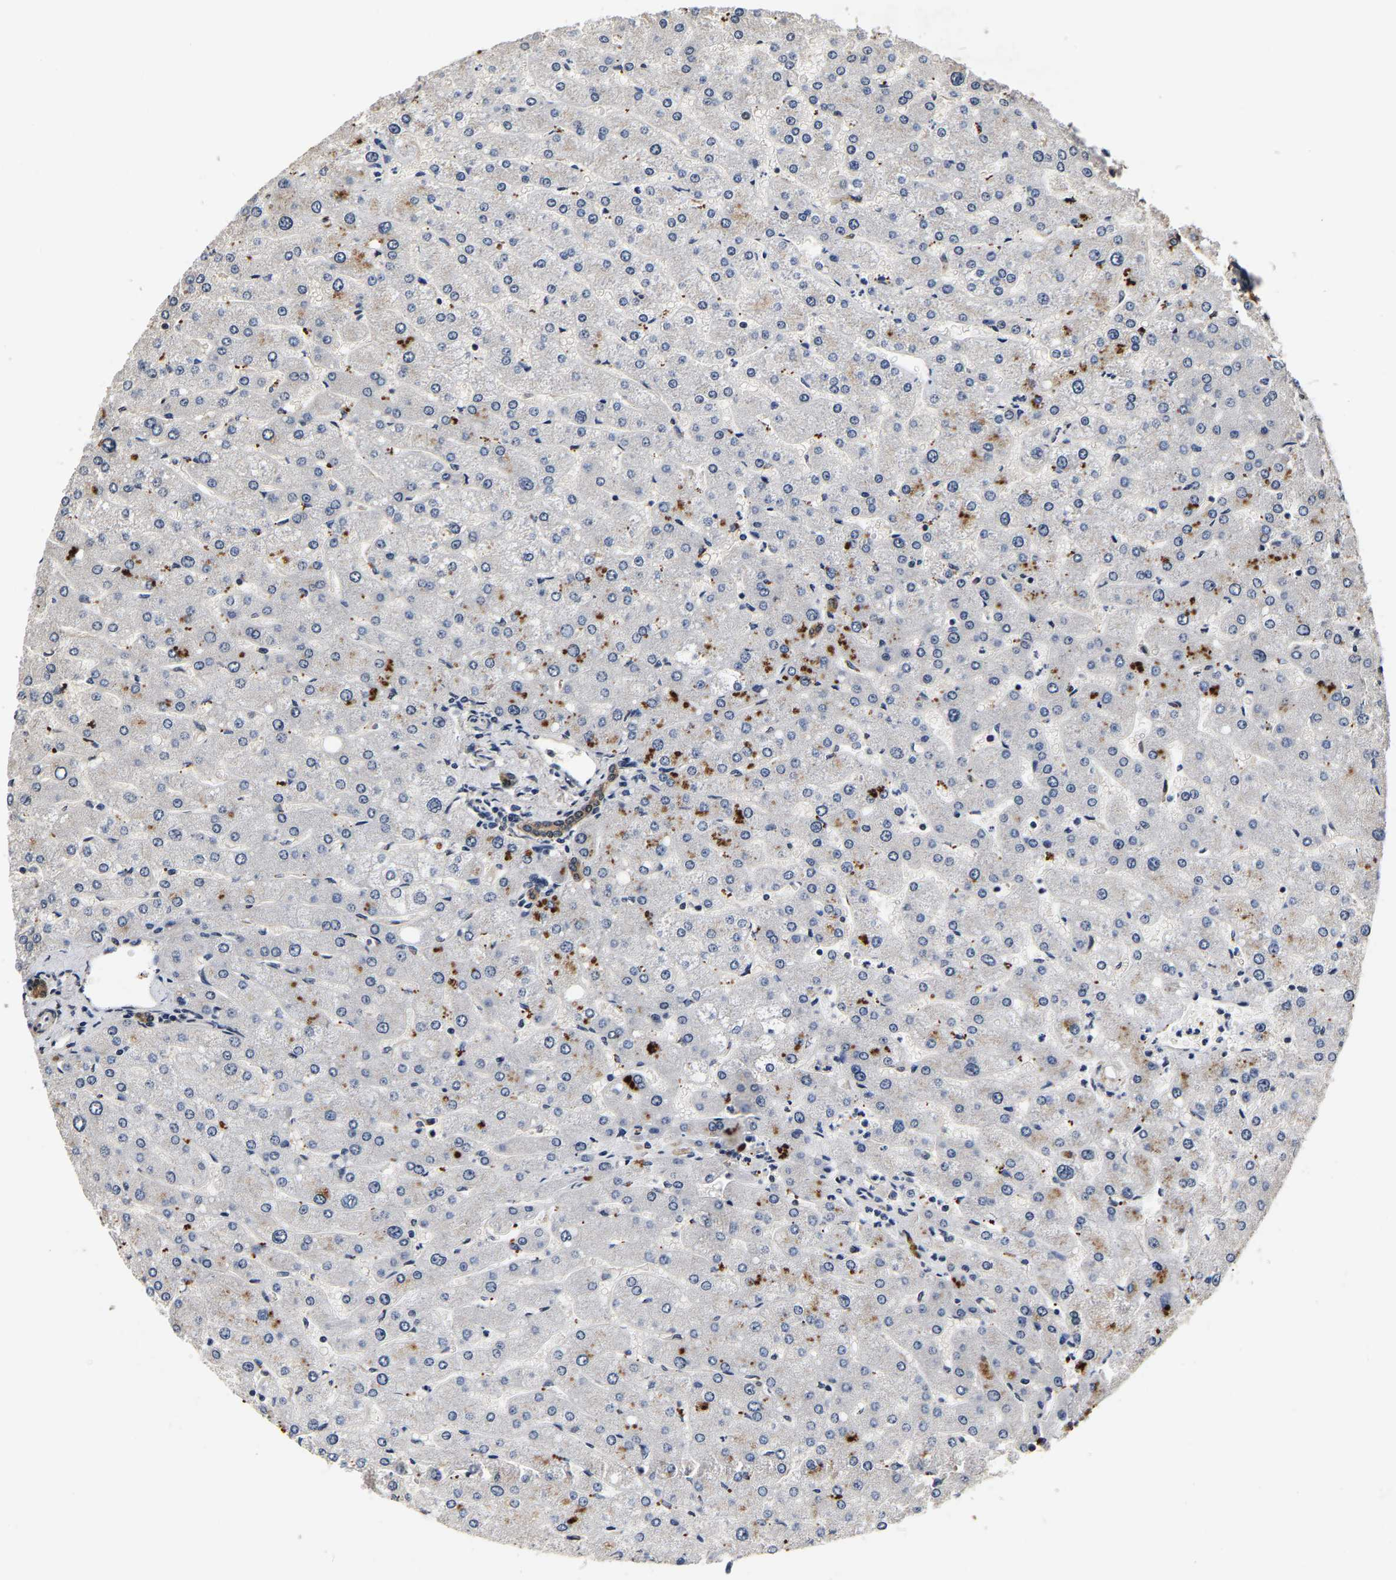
{"staining": {"intensity": "moderate", "quantity": ">75%", "location": "cytoplasmic/membranous"}, "tissue": "liver", "cell_type": "Cholangiocytes", "image_type": "normal", "snomed": [{"axis": "morphology", "description": "Normal tissue, NOS"}, {"axis": "topography", "description": "Liver"}], "caption": "Immunohistochemical staining of benign liver displays >75% levels of moderate cytoplasmic/membranous protein staining in about >75% of cholangiocytes. (Brightfield microscopy of DAB IHC at high magnification).", "gene": "RUVBL1", "patient": {"sex": "male", "age": 55}}